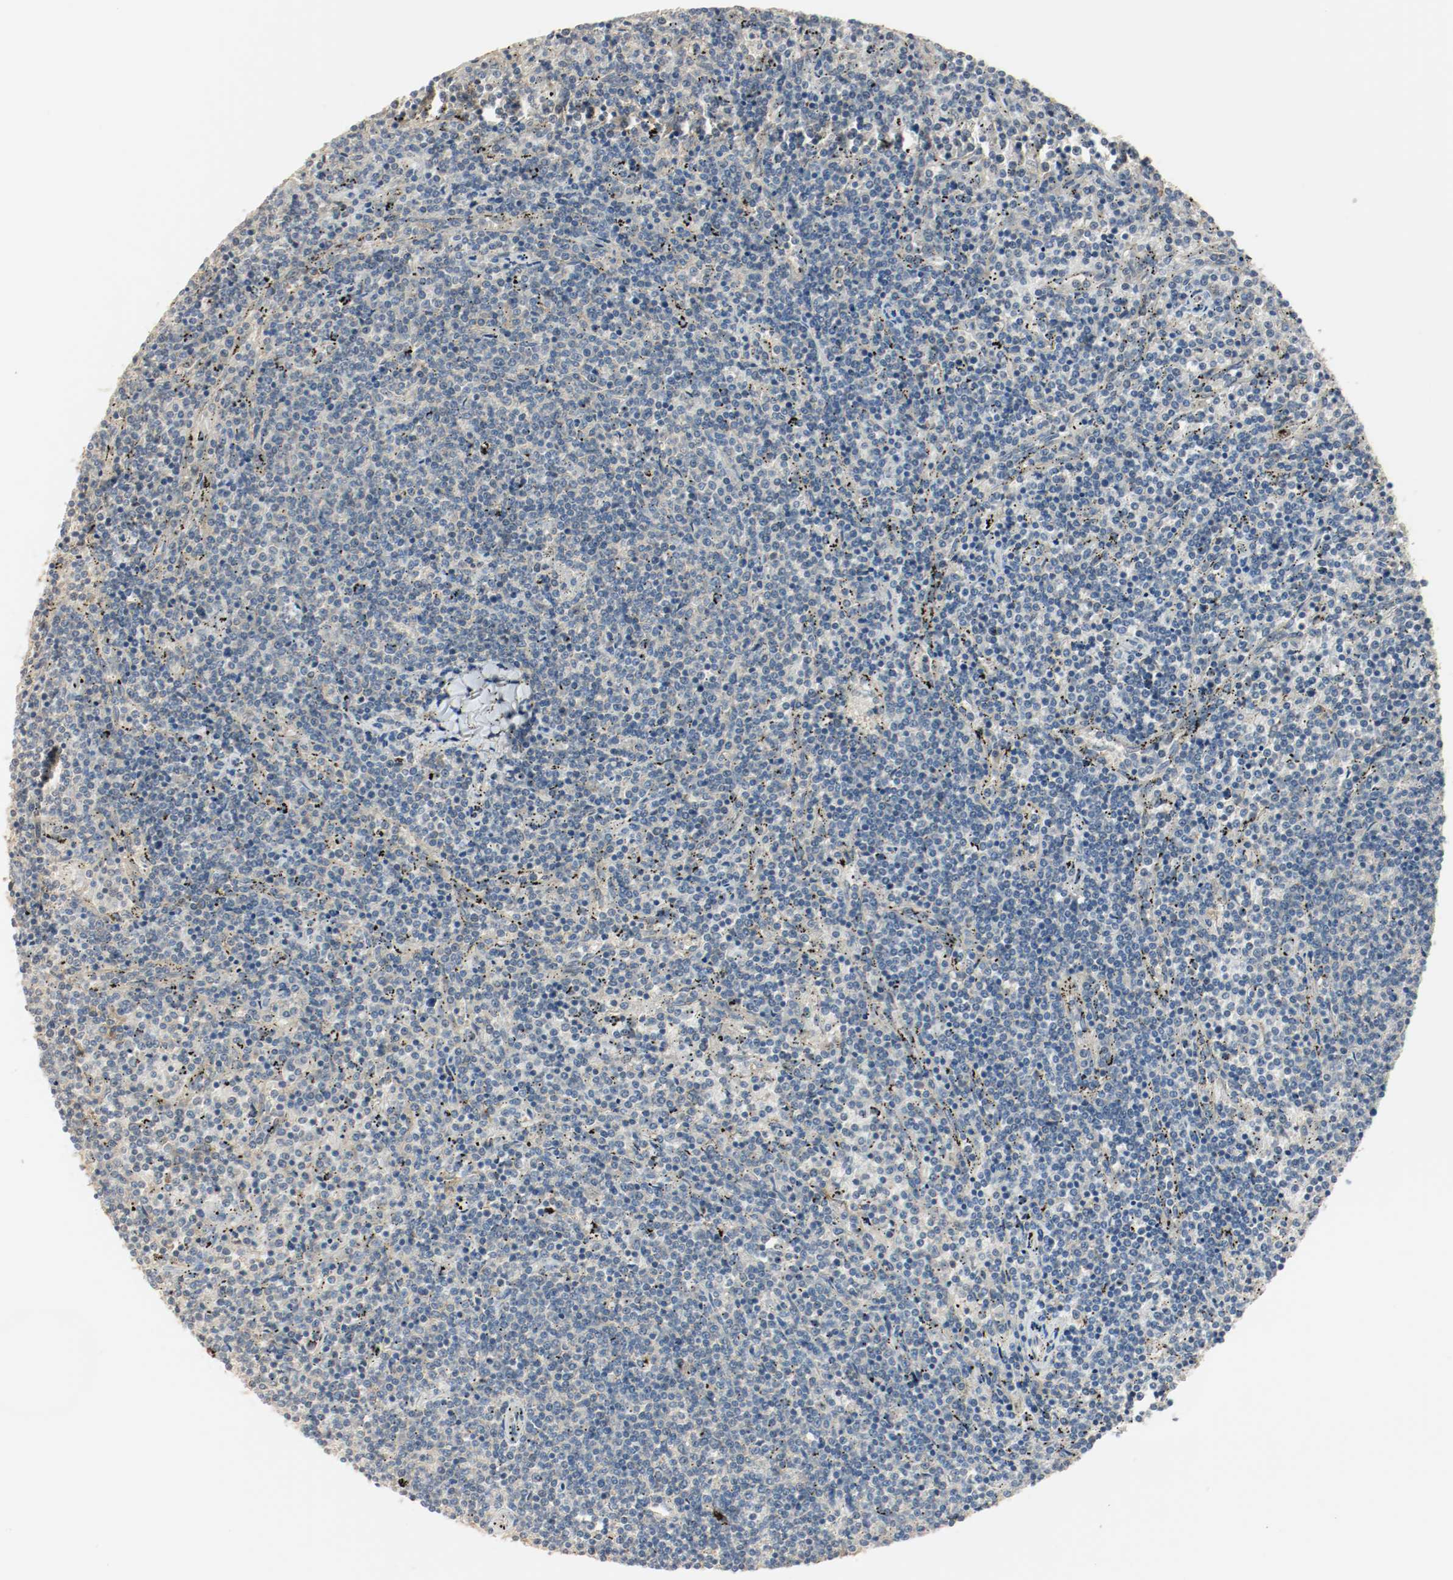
{"staining": {"intensity": "negative", "quantity": "none", "location": "none"}, "tissue": "lymphoma", "cell_type": "Tumor cells", "image_type": "cancer", "snomed": [{"axis": "morphology", "description": "Malignant lymphoma, non-Hodgkin's type, Low grade"}, {"axis": "topography", "description": "Spleen"}], "caption": "An IHC micrograph of lymphoma is shown. There is no staining in tumor cells of lymphoma.", "gene": "MELTF", "patient": {"sex": "female", "age": 50}}